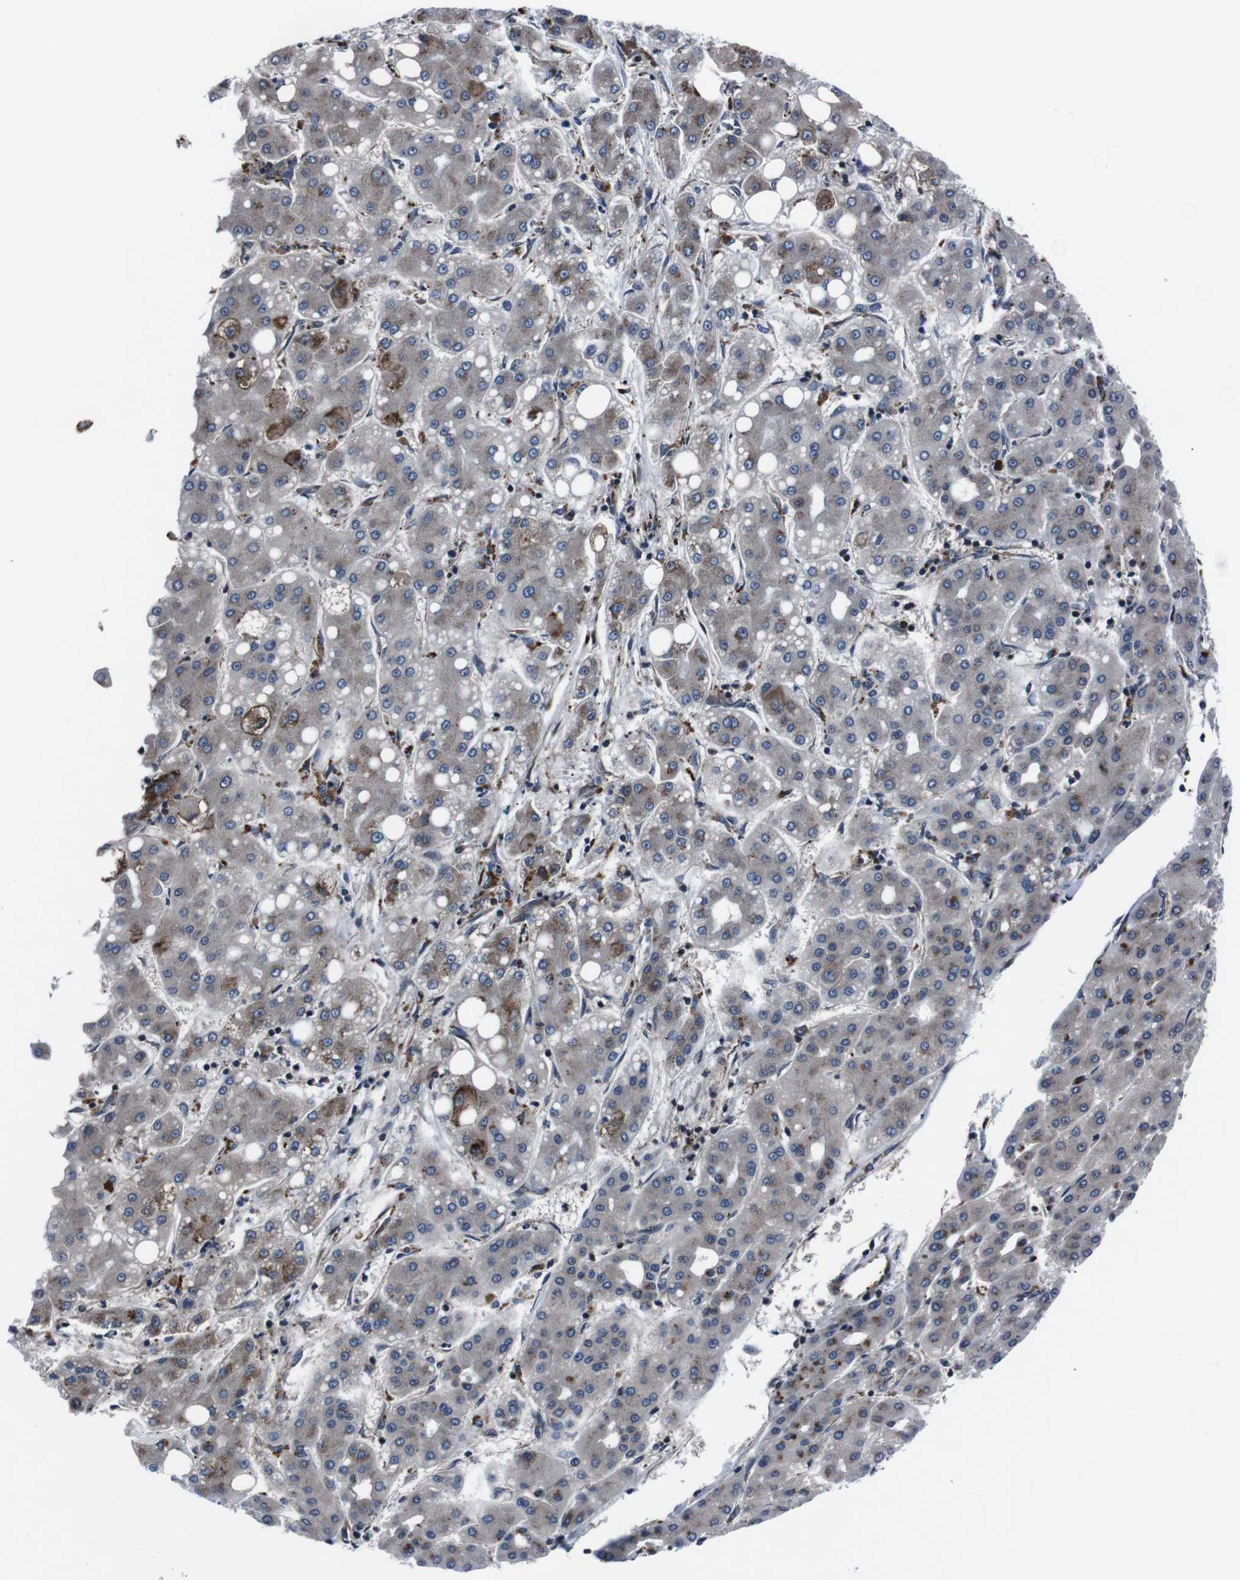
{"staining": {"intensity": "moderate", "quantity": "<25%", "location": "cytoplasmic/membranous"}, "tissue": "liver cancer", "cell_type": "Tumor cells", "image_type": "cancer", "snomed": [{"axis": "morphology", "description": "Carcinoma, Hepatocellular, NOS"}, {"axis": "topography", "description": "Liver"}], "caption": "An IHC photomicrograph of tumor tissue is shown. Protein staining in brown highlights moderate cytoplasmic/membranous positivity in liver hepatocellular carcinoma within tumor cells.", "gene": "EIF4A2", "patient": {"sex": "male", "age": 65}}